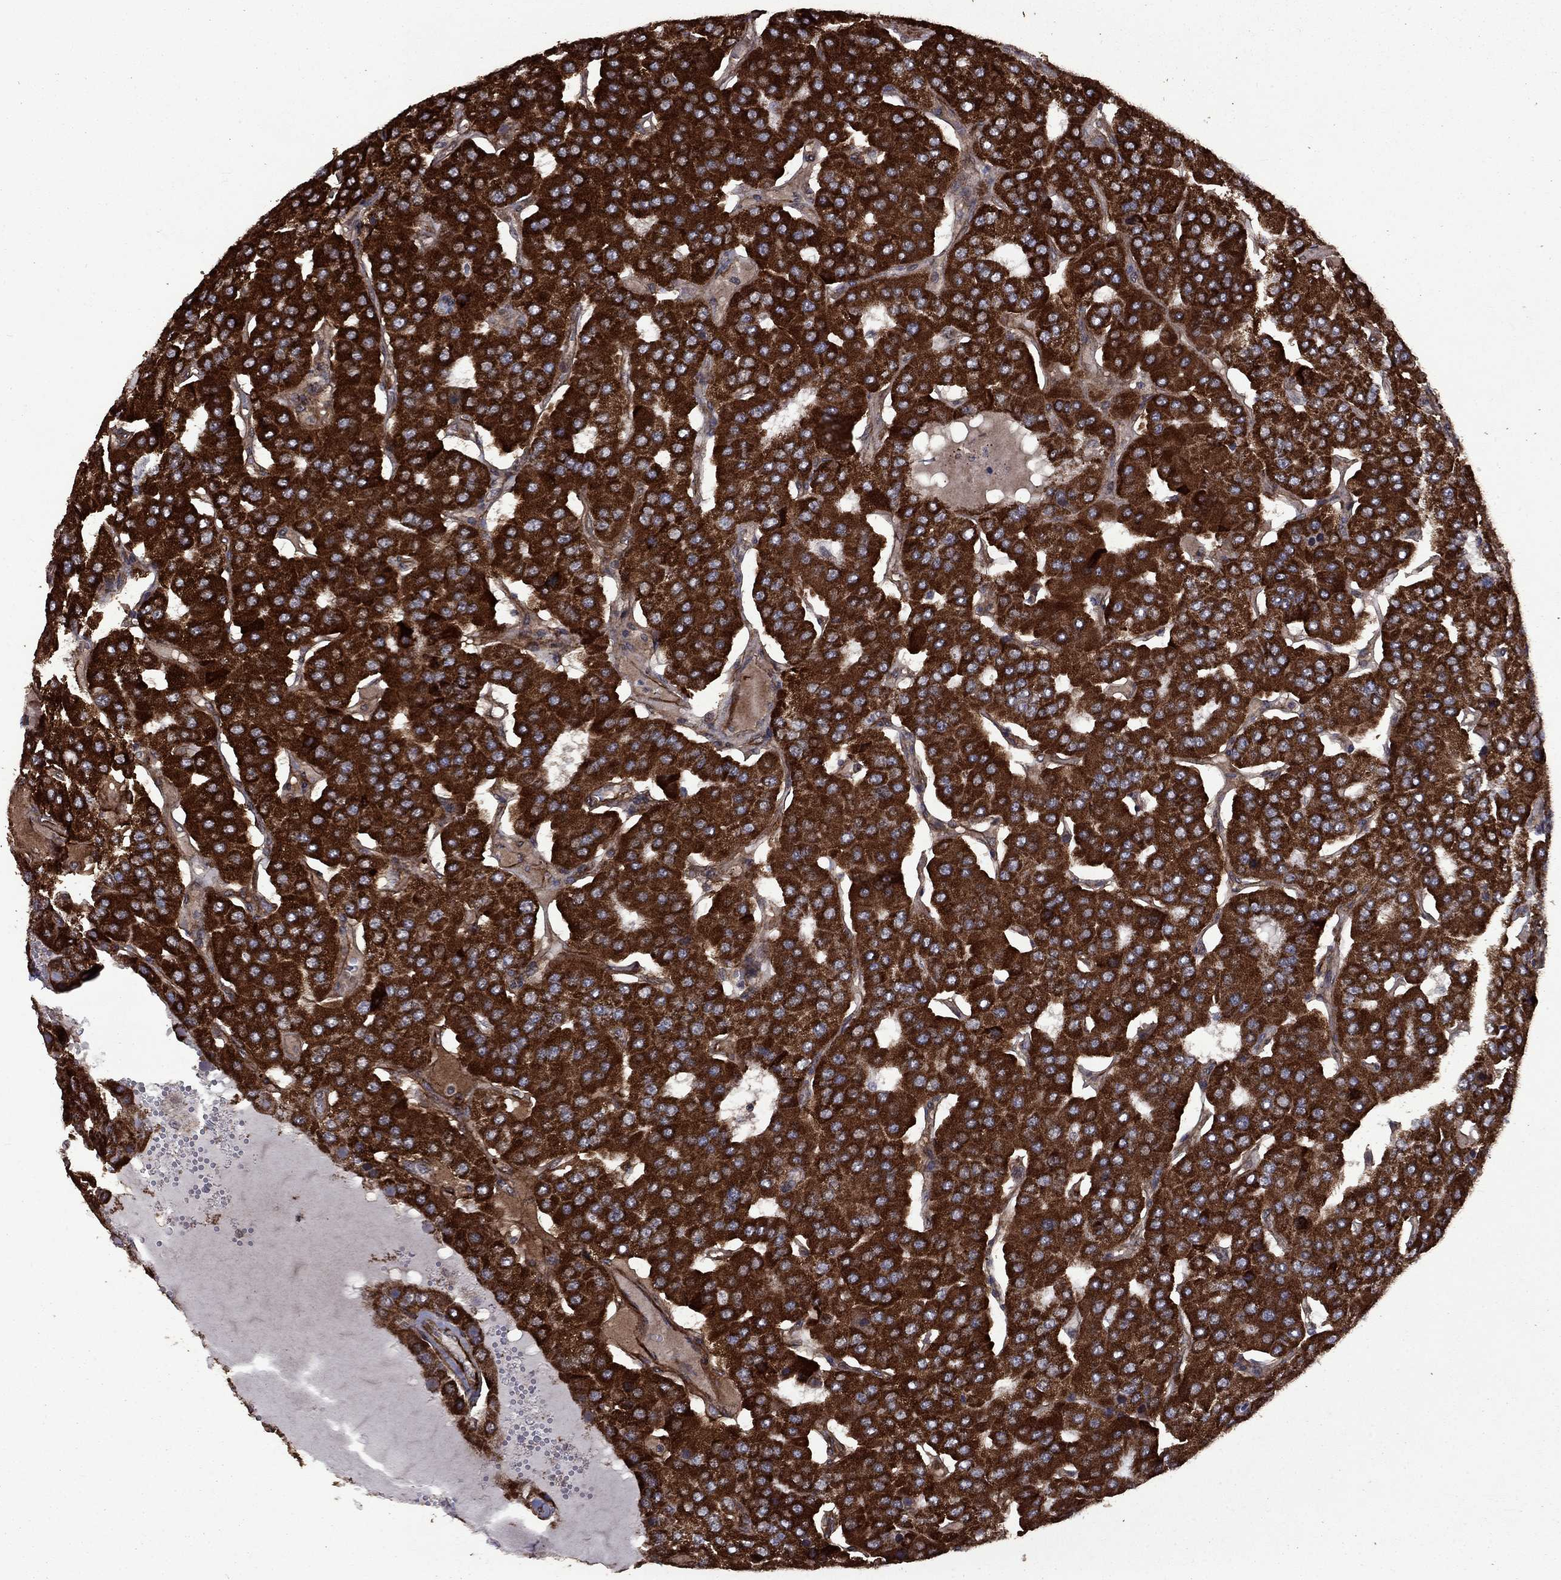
{"staining": {"intensity": "strong", "quantity": ">75%", "location": "cytoplasmic/membranous"}, "tissue": "parathyroid gland", "cell_type": "Glandular cells", "image_type": "normal", "snomed": [{"axis": "morphology", "description": "Normal tissue, NOS"}, {"axis": "morphology", "description": "Adenoma, NOS"}, {"axis": "topography", "description": "Parathyroid gland"}], "caption": "Parathyroid gland stained for a protein displays strong cytoplasmic/membranous positivity in glandular cells. (DAB (3,3'-diaminobenzidine) IHC with brightfield microscopy, high magnification).", "gene": "COL18A1", "patient": {"sex": "female", "age": 86}}